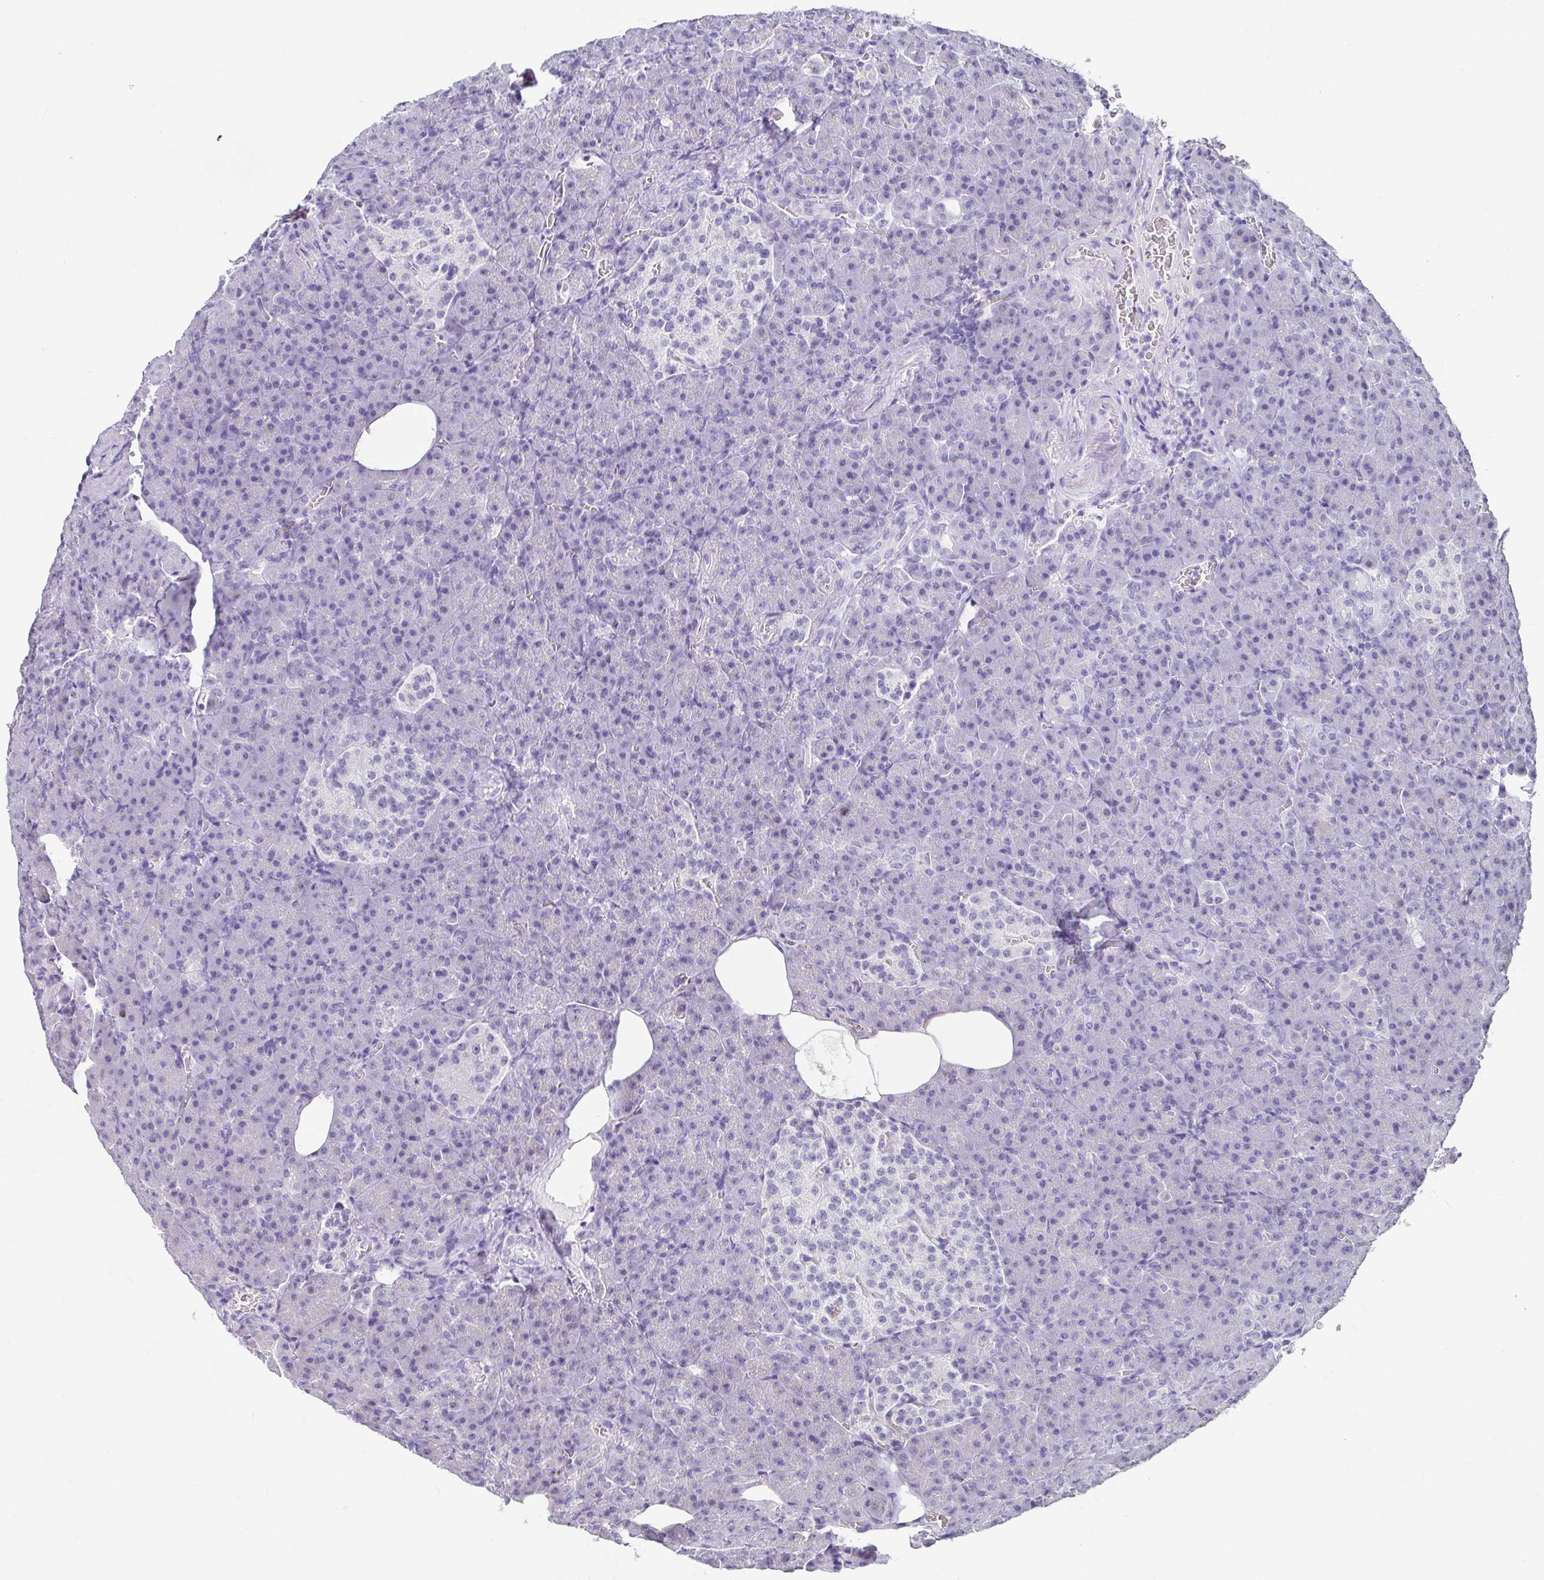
{"staining": {"intensity": "negative", "quantity": "none", "location": "none"}, "tissue": "pancreas", "cell_type": "Exocrine glandular cells", "image_type": "normal", "snomed": [{"axis": "morphology", "description": "Normal tissue, NOS"}, {"axis": "topography", "description": "Pancreas"}], "caption": "A high-resolution histopathology image shows immunohistochemistry staining of normal pancreas, which reveals no significant staining in exocrine glandular cells.", "gene": "ANLN", "patient": {"sex": "female", "age": 74}}